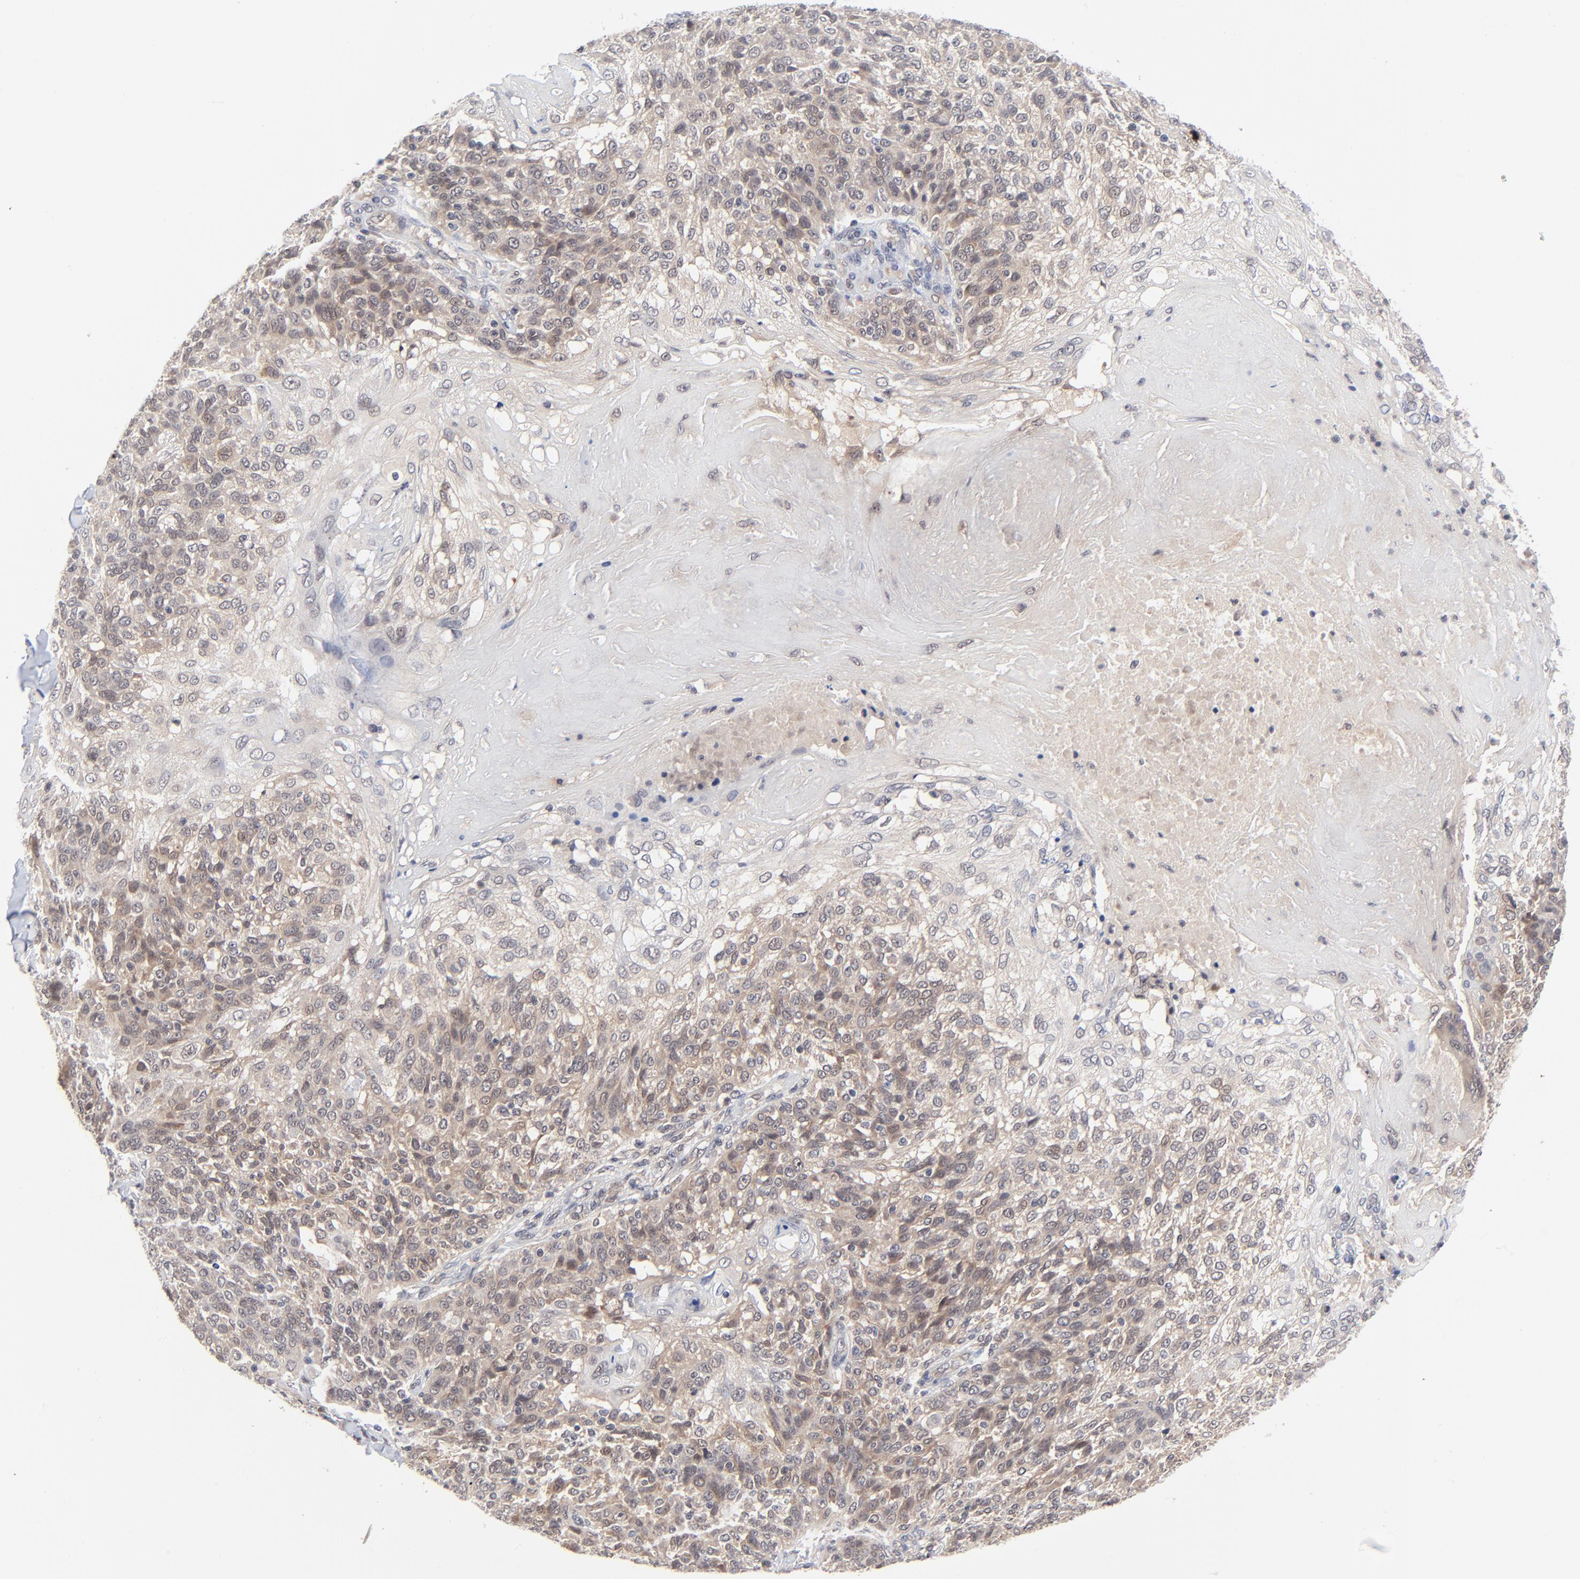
{"staining": {"intensity": "weak", "quantity": ">75%", "location": "cytoplasmic/membranous,nuclear"}, "tissue": "skin cancer", "cell_type": "Tumor cells", "image_type": "cancer", "snomed": [{"axis": "morphology", "description": "Normal tissue, NOS"}, {"axis": "morphology", "description": "Squamous cell carcinoma, NOS"}, {"axis": "topography", "description": "Skin"}], "caption": "Brown immunohistochemical staining in human skin squamous cell carcinoma exhibits weak cytoplasmic/membranous and nuclear staining in approximately >75% of tumor cells.", "gene": "CASP10", "patient": {"sex": "female", "age": 83}}